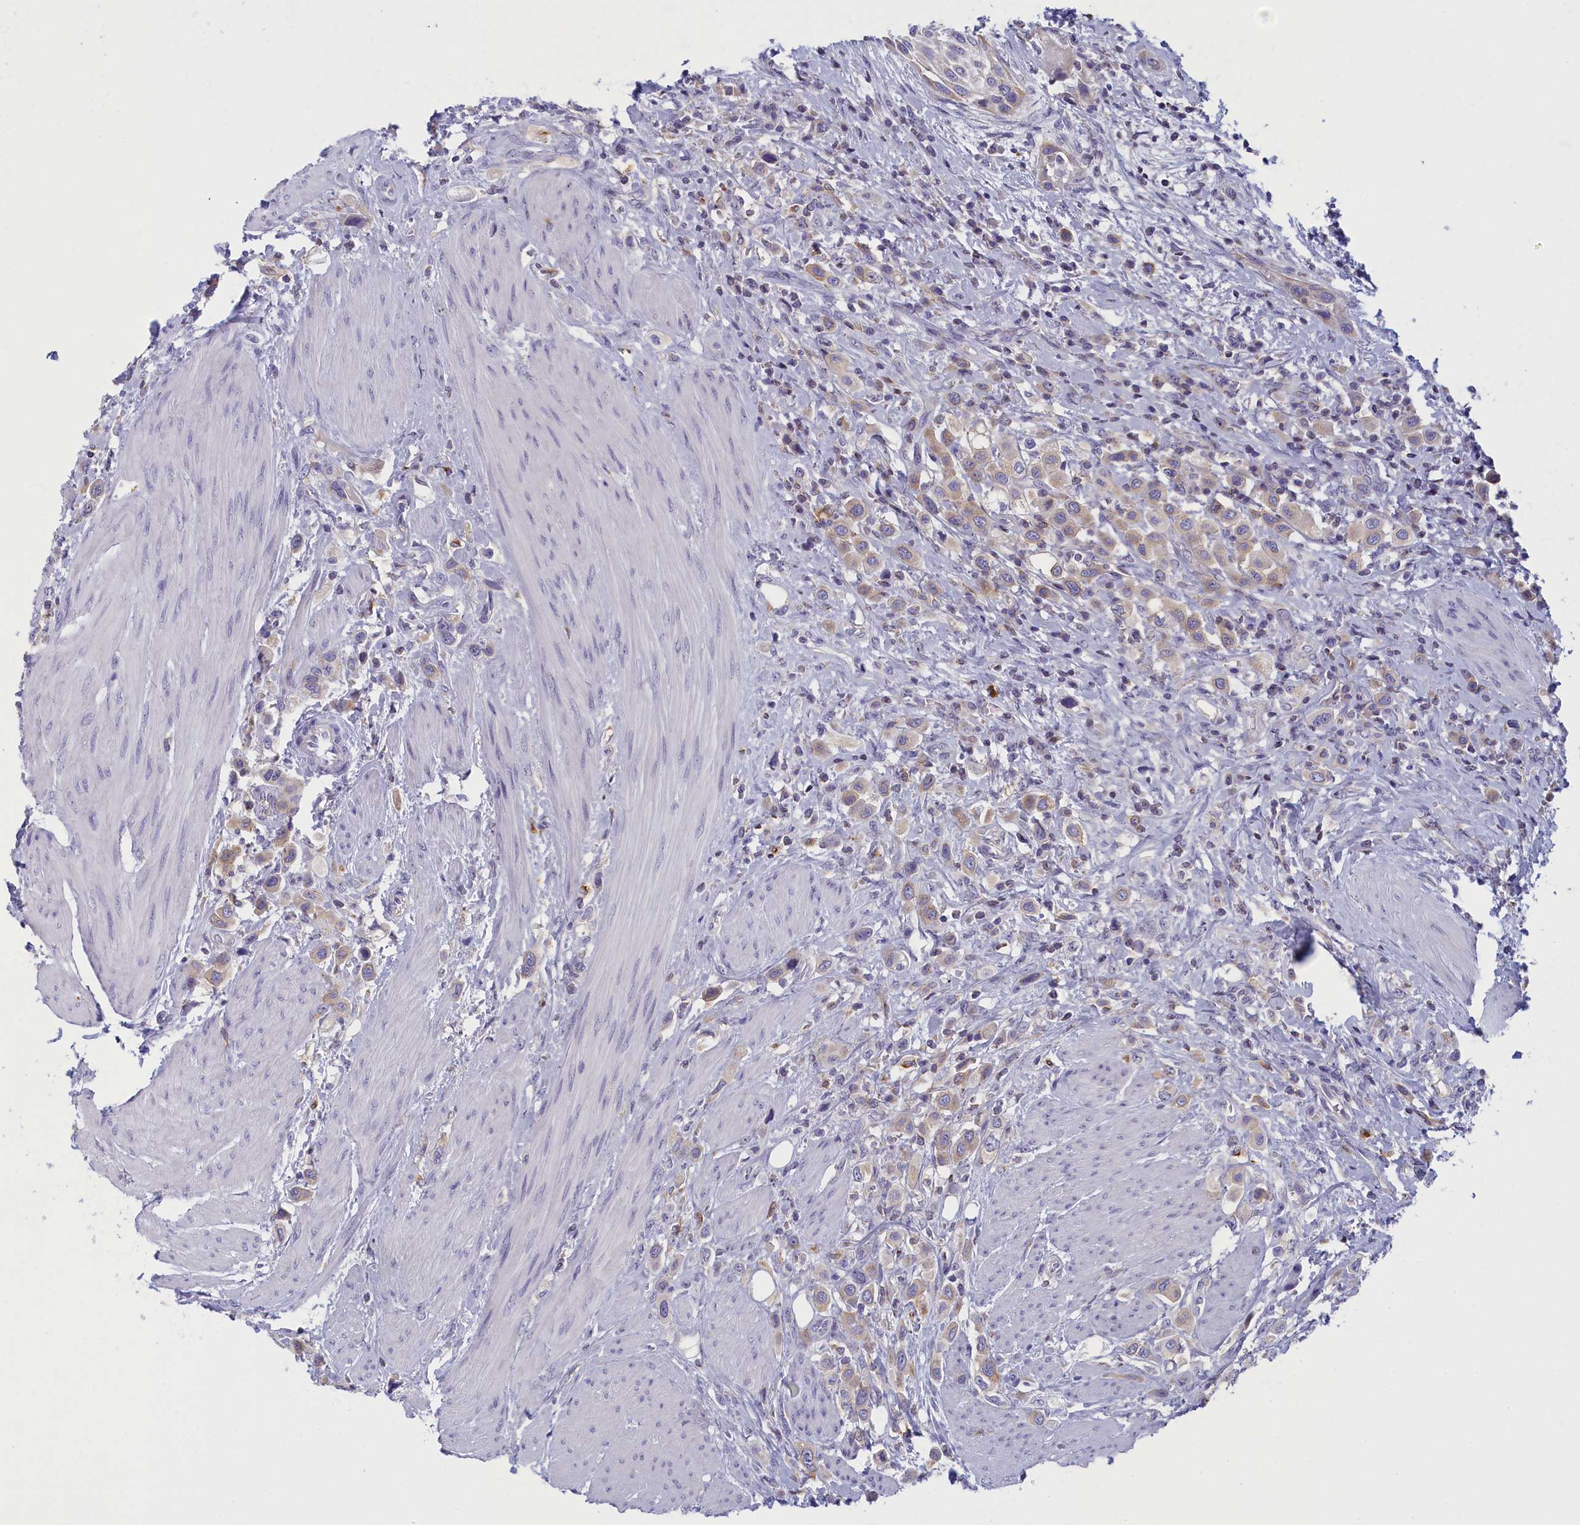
{"staining": {"intensity": "weak", "quantity": "<25%", "location": "cytoplasmic/membranous"}, "tissue": "urothelial cancer", "cell_type": "Tumor cells", "image_type": "cancer", "snomed": [{"axis": "morphology", "description": "Urothelial carcinoma, High grade"}, {"axis": "topography", "description": "Urinary bladder"}], "caption": "Urothelial cancer stained for a protein using immunohistochemistry reveals no expression tumor cells.", "gene": "NOL10", "patient": {"sex": "male", "age": 50}}